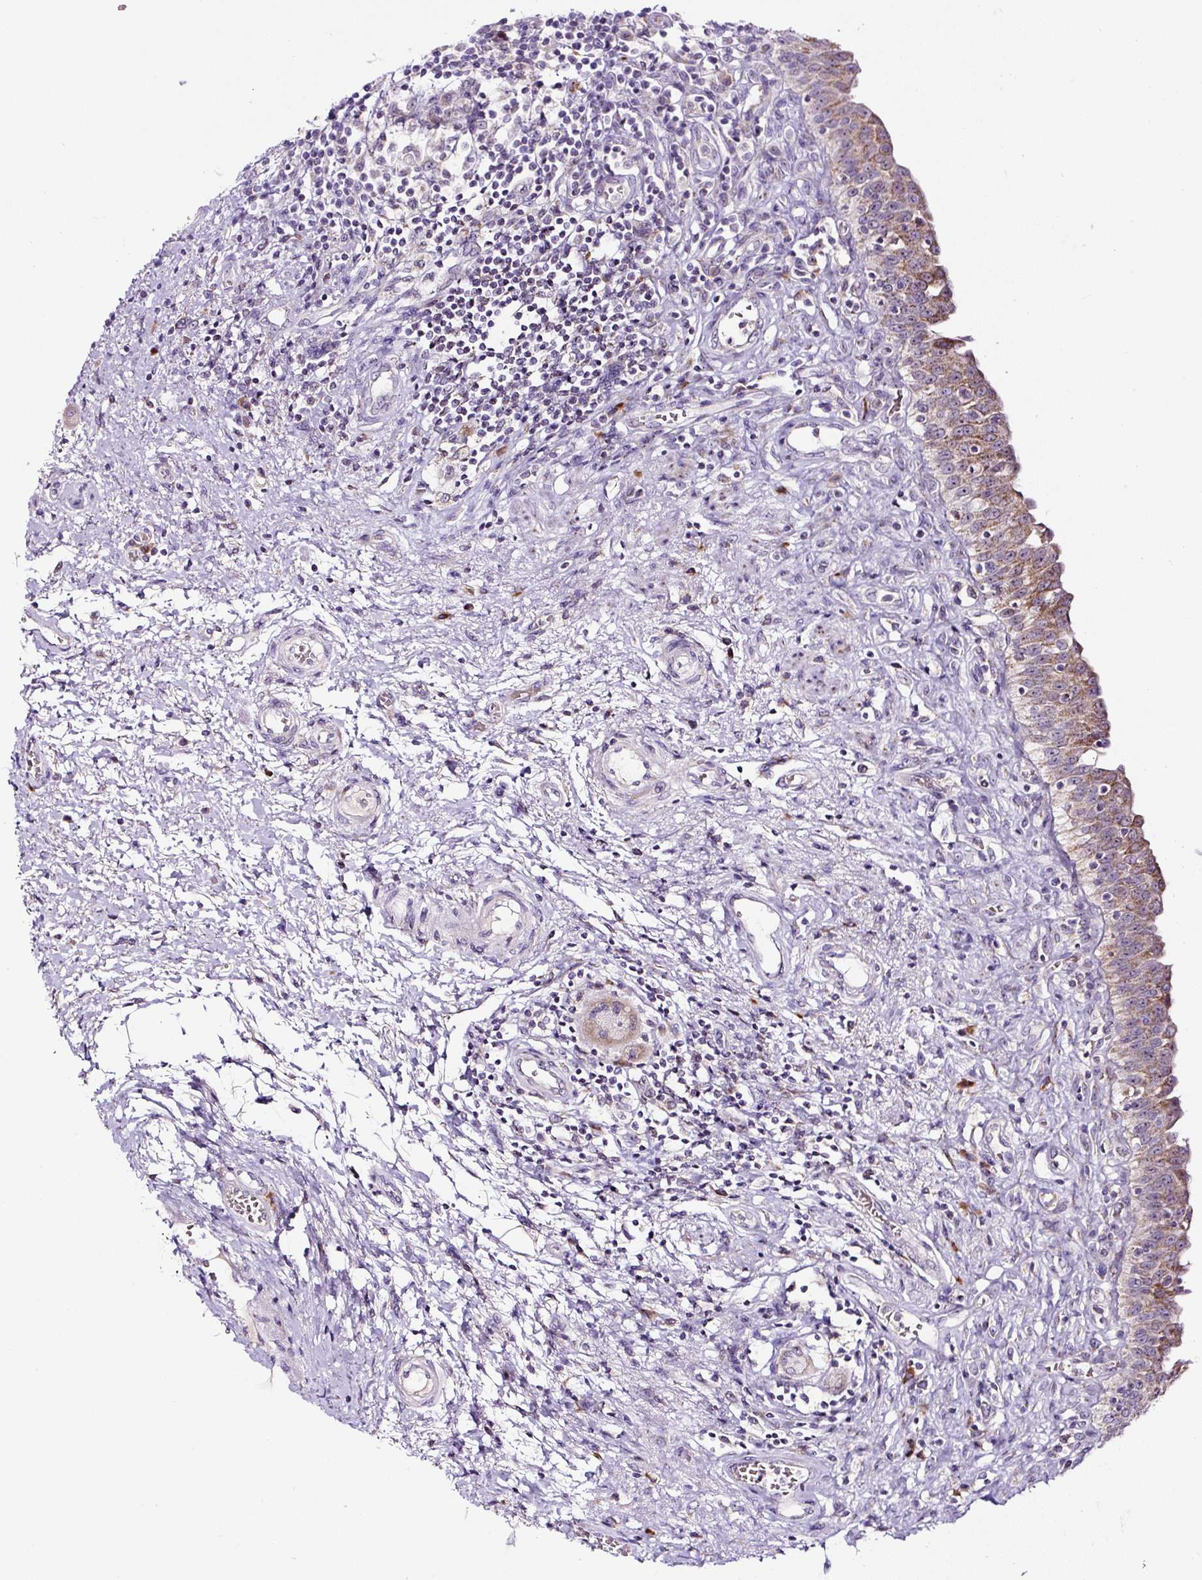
{"staining": {"intensity": "moderate", "quantity": "<25%", "location": "cytoplasmic/membranous"}, "tissue": "urinary bladder", "cell_type": "Urothelial cells", "image_type": "normal", "snomed": [{"axis": "morphology", "description": "Normal tissue, NOS"}, {"axis": "topography", "description": "Urinary bladder"}], "caption": "Benign urinary bladder was stained to show a protein in brown. There is low levels of moderate cytoplasmic/membranous positivity in about <25% of urothelial cells. (DAB (3,3'-diaminobenzidine) = brown stain, brightfield microscopy at high magnification).", "gene": "ZNF596", "patient": {"sex": "male", "age": 71}}